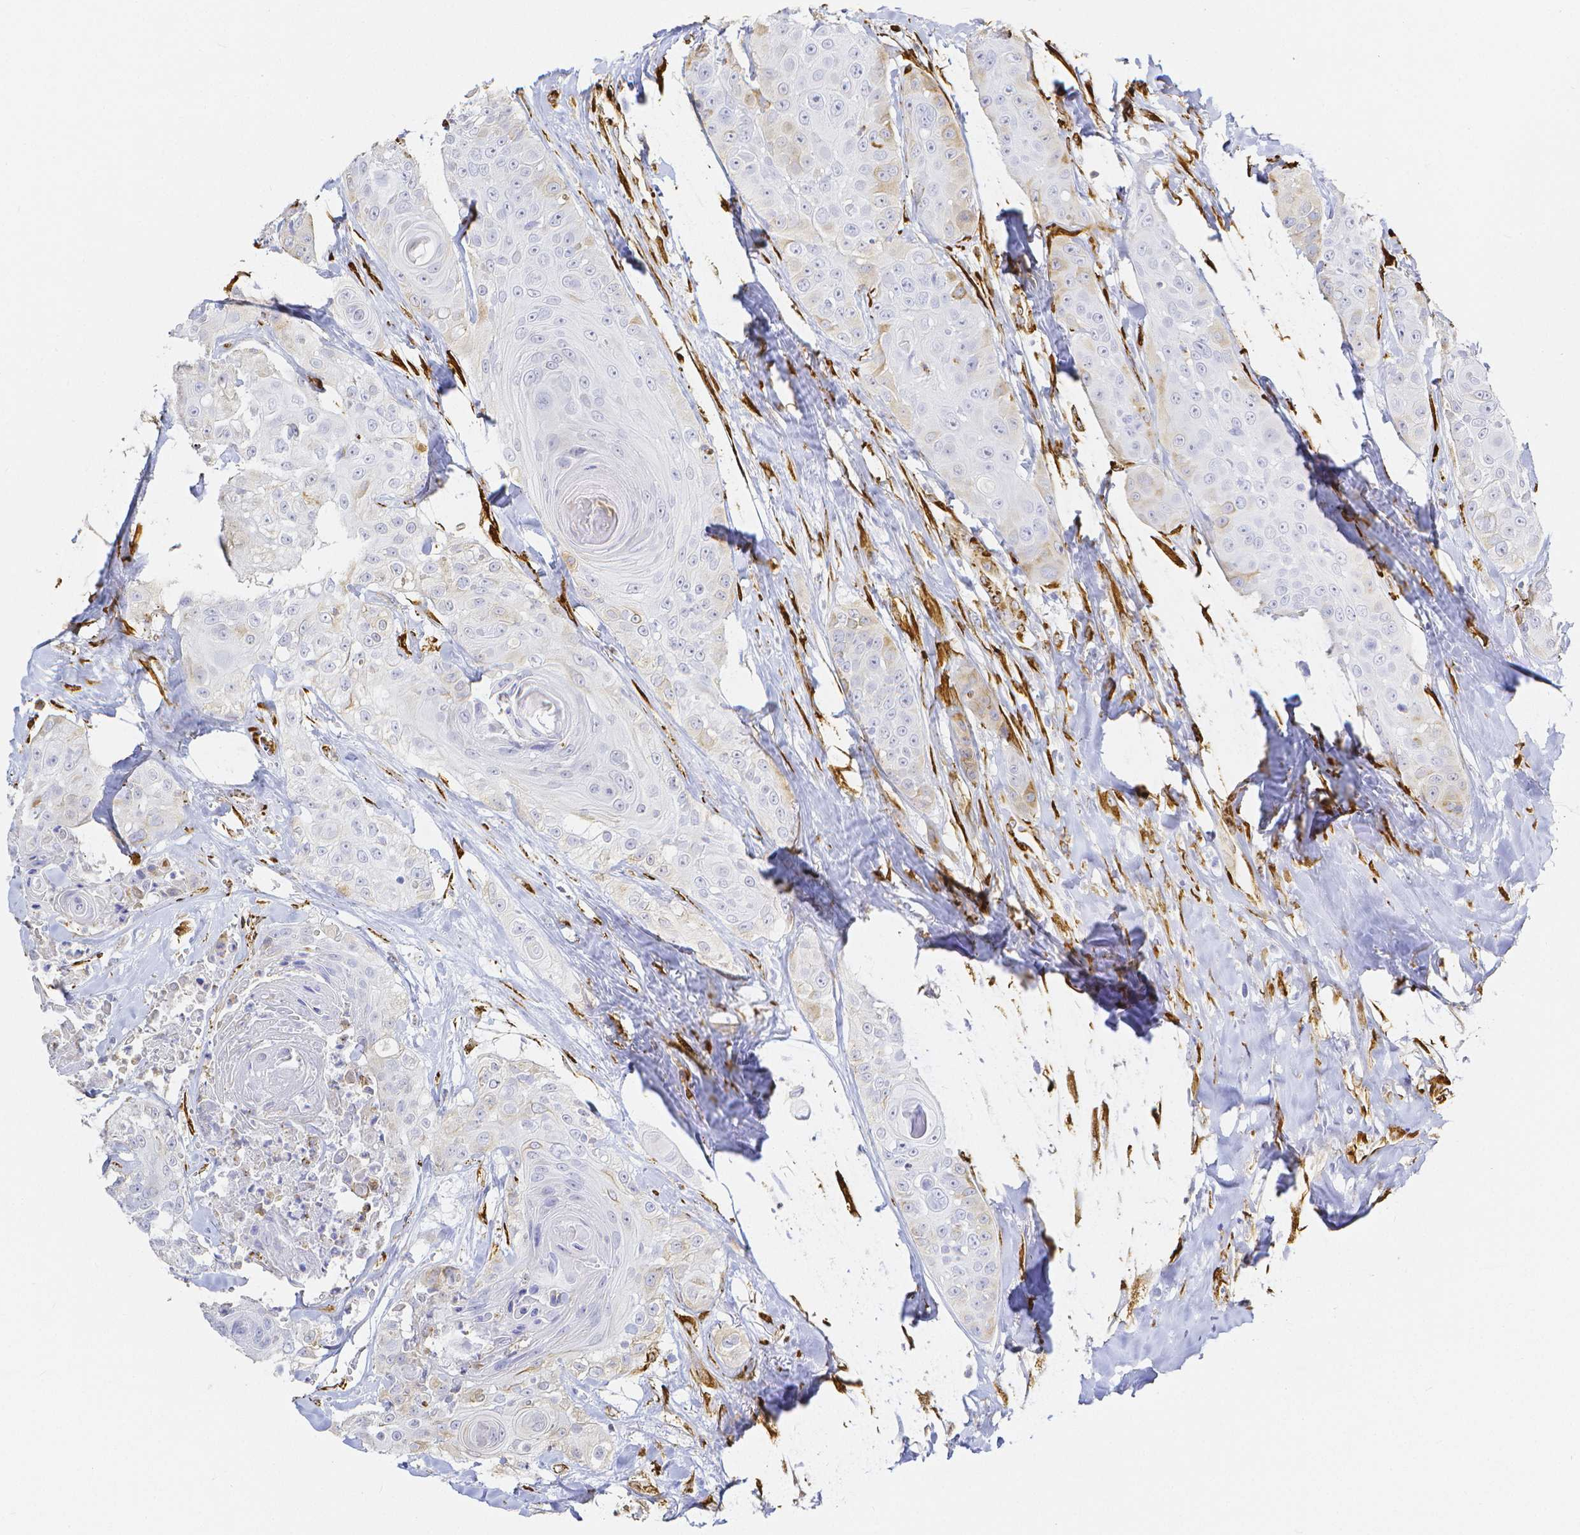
{"staining": {"intensity": "moderate", "quantity": "<25%", "location": "cytoplasmic/membranous"}, "tissue": "head and neck cancer", "cell_type": "Tumor cells", "image_type": "cancer", "snomed": [{"axis": "morphology", "description": "Squamous cell carcinoma, NOS"}, {"axis": "topography", "description": "Head-Neck"}], "caption": "Head and neck squamous cell carcinoma stained with a protein marker shows moderate staining in tumor cells.", "gene": "SMURF1", "patient": {"sex": "male", "age": 83}}